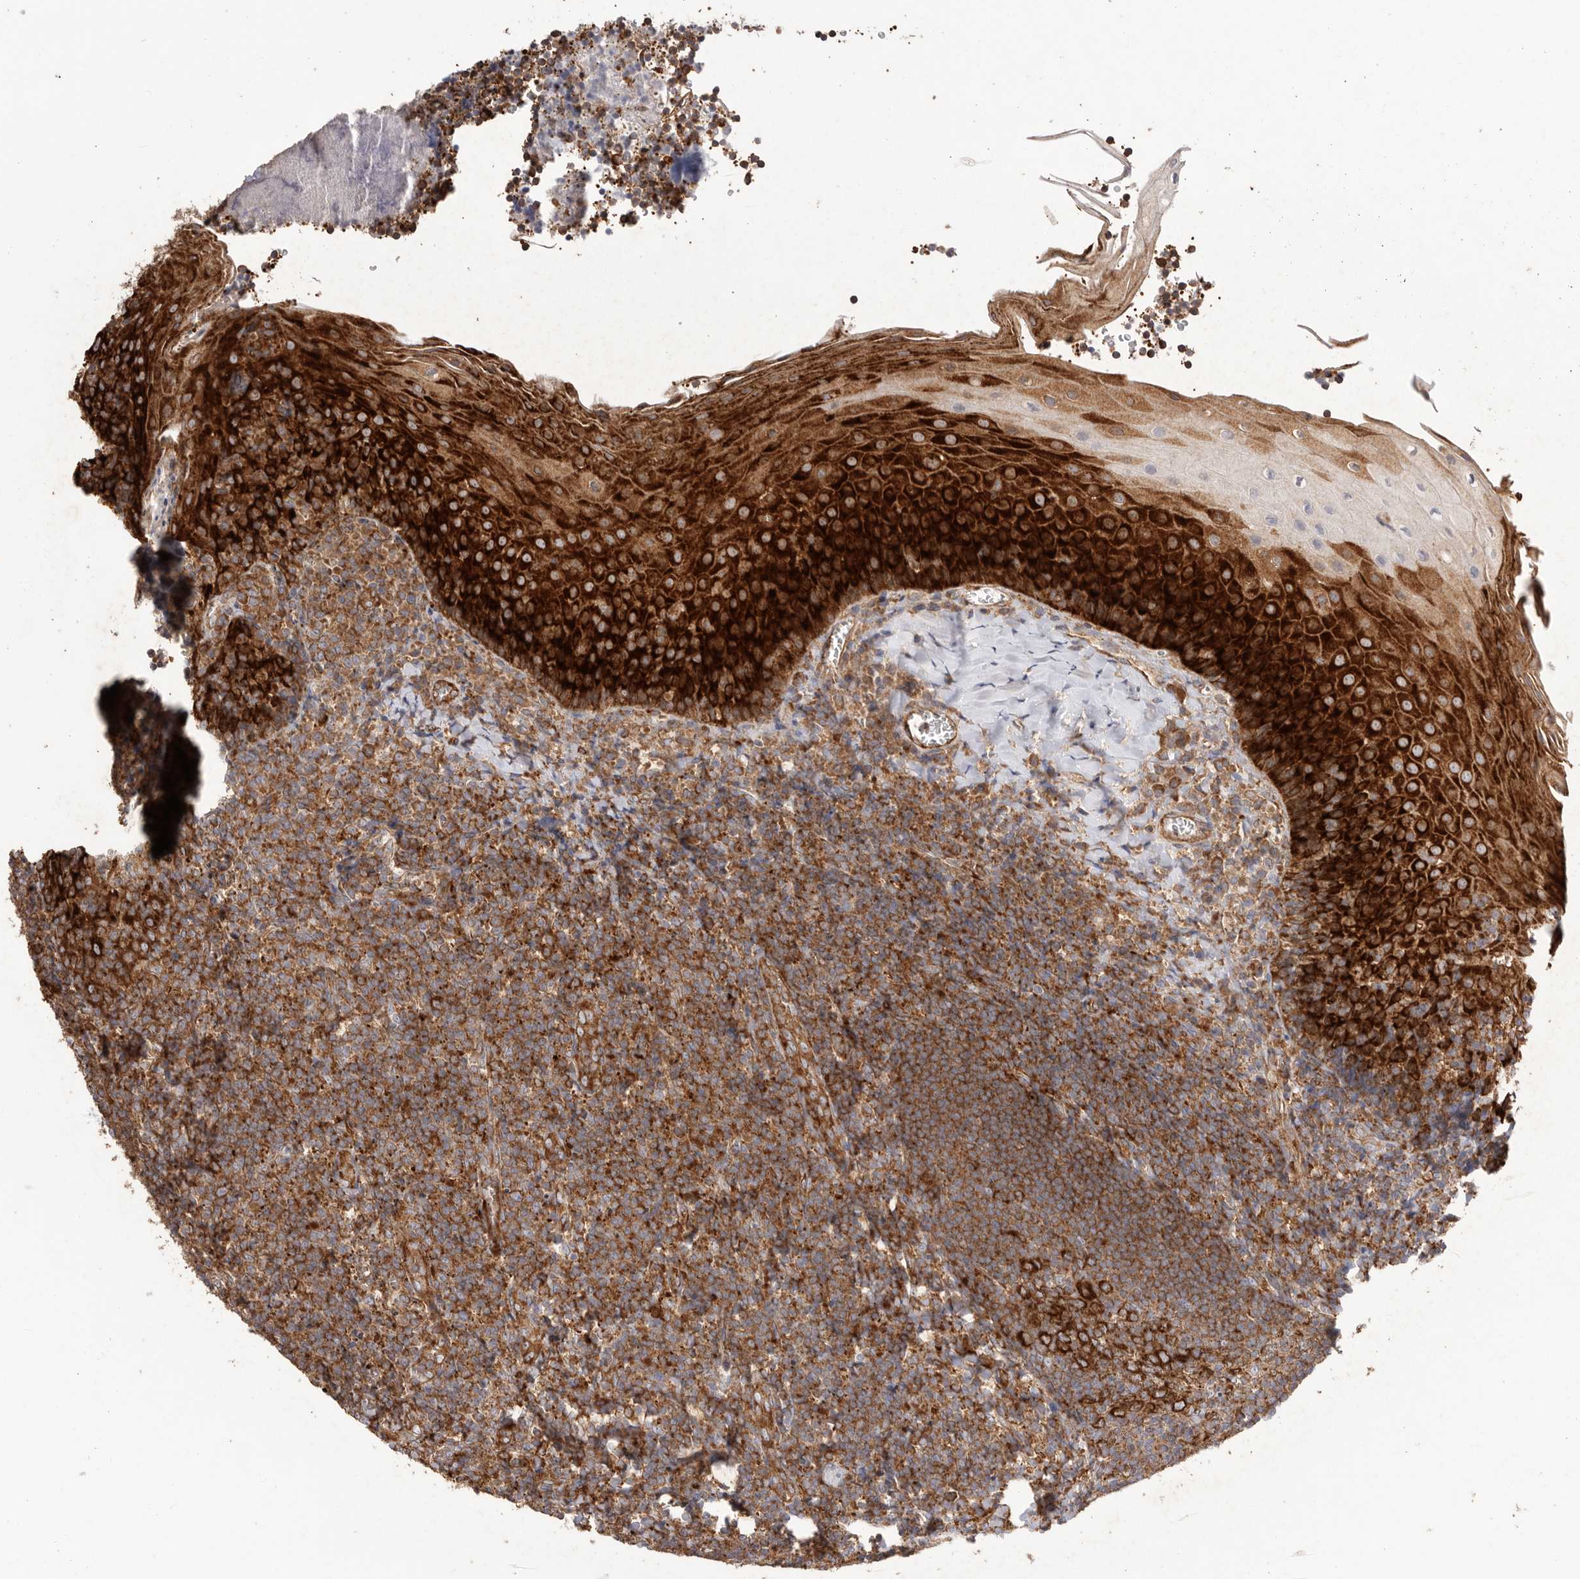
{"staining": {"intensity": "strong", "quantity": ">75%", "location": "cytoplasmic/membranous"}, "tissue": "tonsil", "cell_type": "Germinal center cells", "image_type": "normal", "snomed": [{"axis": "morphology", "description": "Normal tissue, NOS"}, {"axis": "topography", "description": "Tonsil"}], "caption": "The histopathology image shows a brown stain indicating the presence of a protein in the cytoplasmic/membranous of germinal center cells in tonsil.", "gene": "SERBP1", "patient": {"sex": "male", "age": 27}}